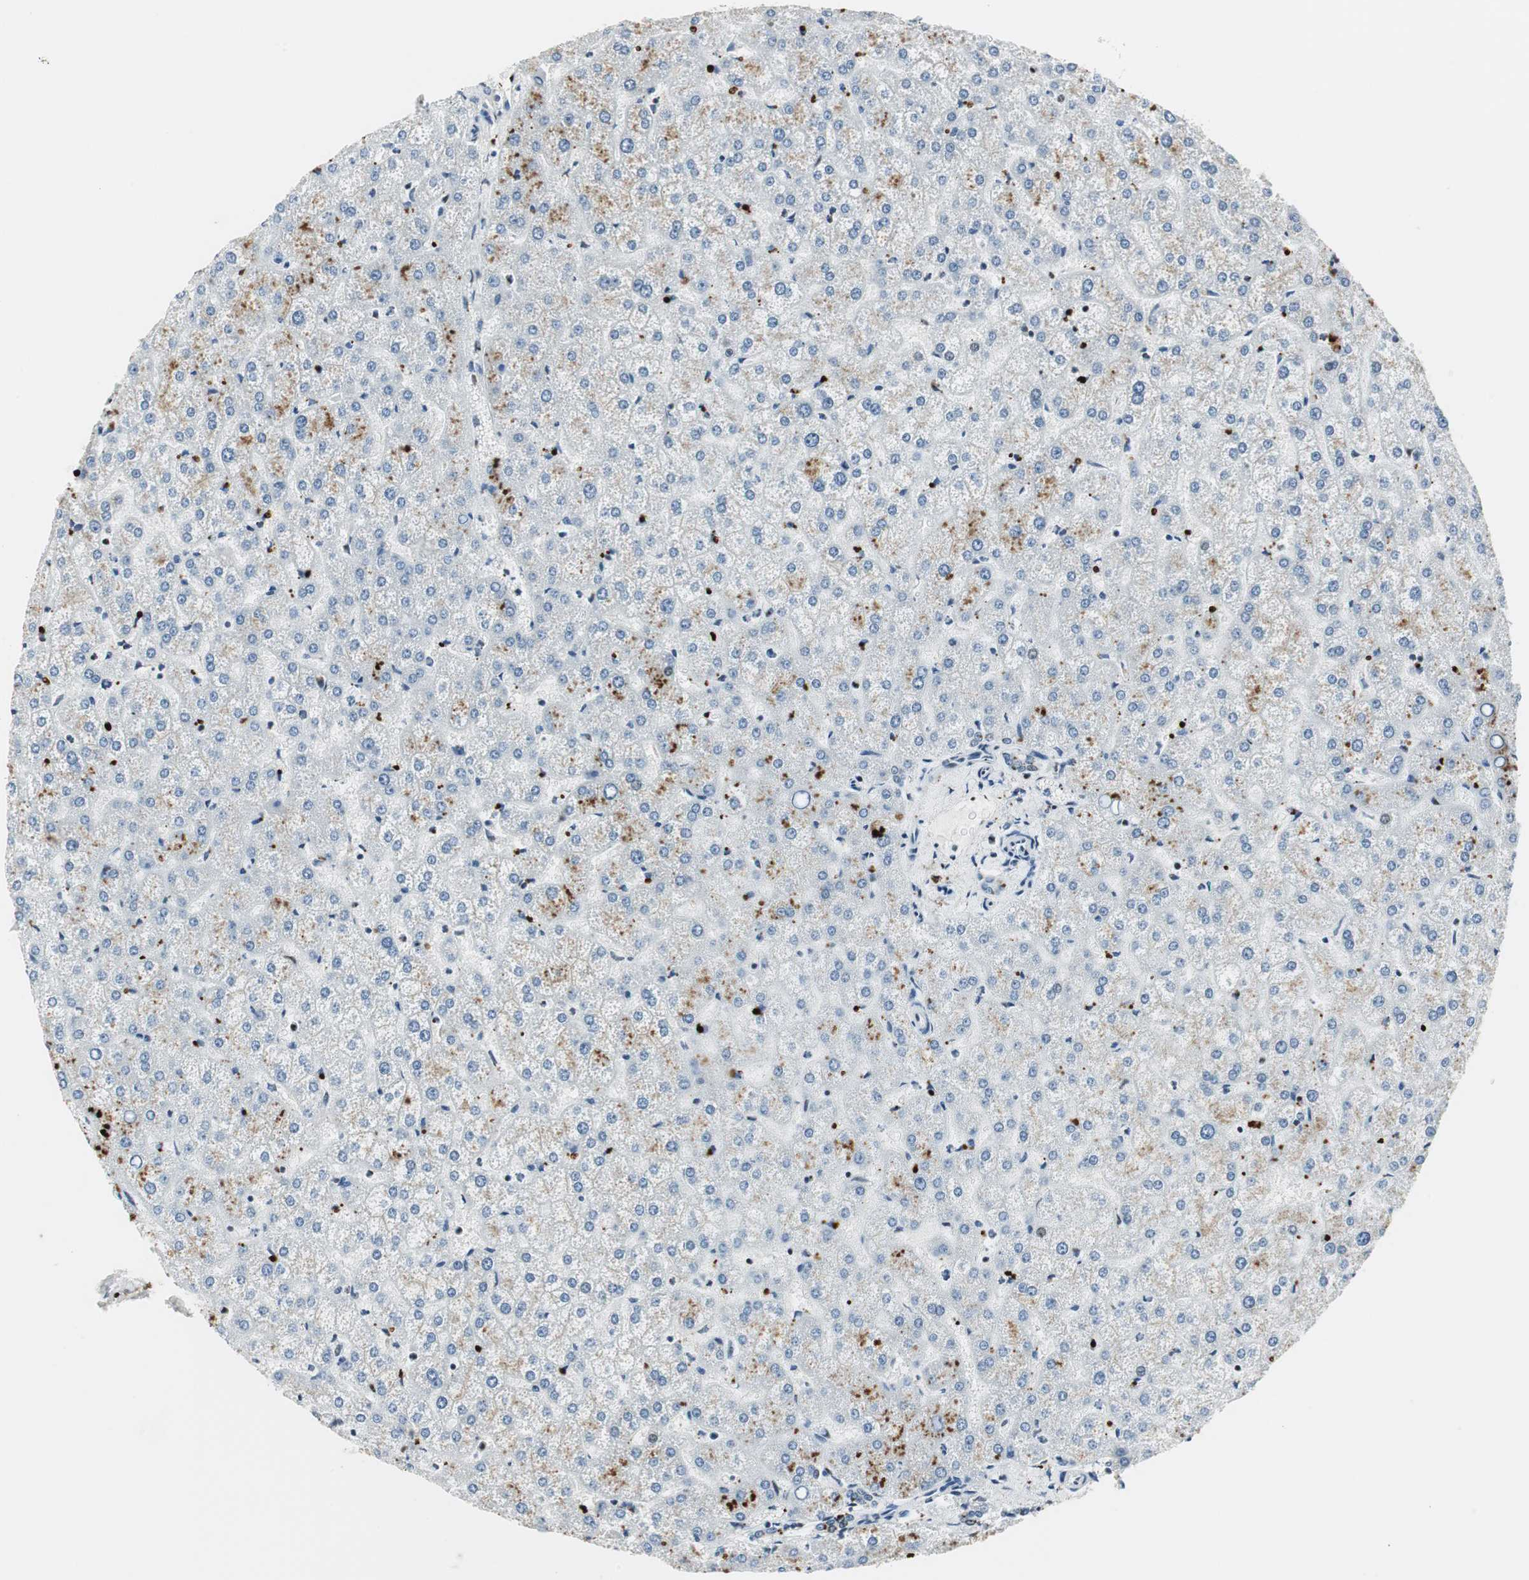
{"staining": {"intensity": "negative", "quantity": "none", "location": "none"}, "tissue": "liver", "cell_type": "Cholangiocytes", "image_type": "normal", "snomed": [{"axis": "morphology", "description": "Normal tissue, NOS"}, {"axis": "topography", "description": "Liver"}], "caption": "Human liver stained for a protein using immunohistochemistry (IHC) displays no expression in cholangiocytes.", "gene": "RBBP4", "patient": {"sex": "female", "age": 32}}